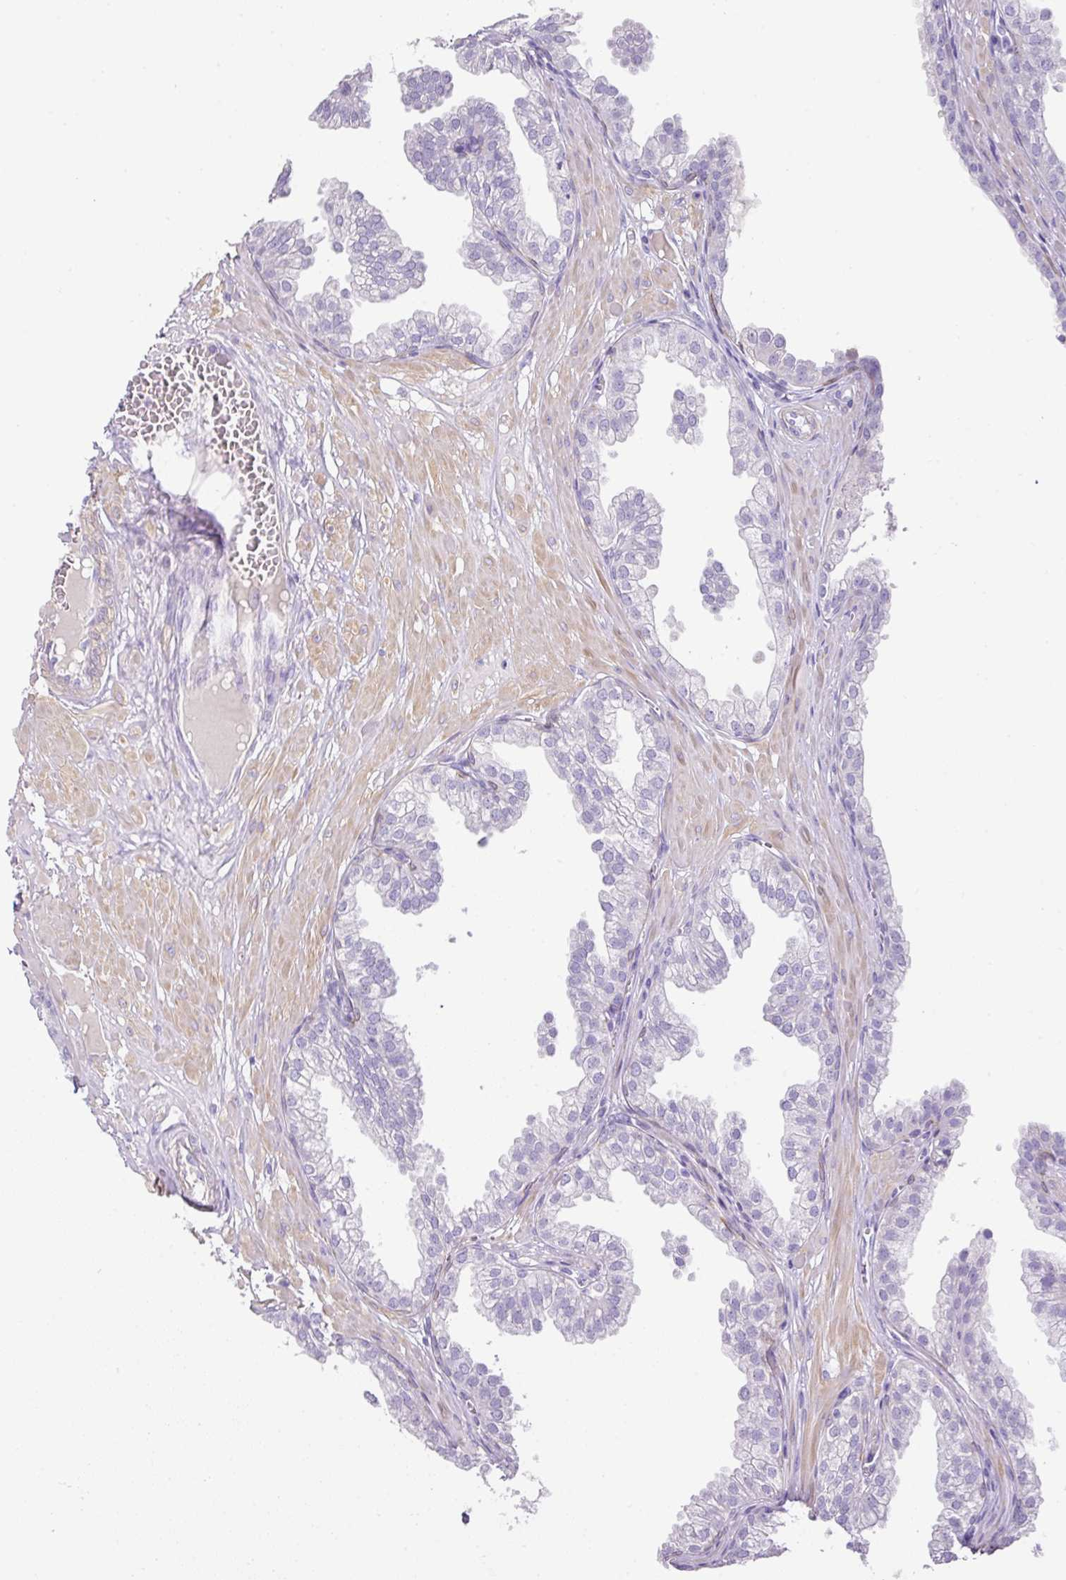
{"staining": {"intensity": "negative", "quantity": "none", "location": "none"}, "tissue": "prostate", "cell_type": "Glandular cells", "image_type": "normal", "snomed": [{"axis": "morphology", "description": "Normal tissue, NOS"}, {"axis": "topography", "description": "Prostate"}, {"axis": "topography", "description": "Peripheral nerve tissue"}], "caption": "IHC of benign human prostate displays no expression in glandular cells.", "gene": "TARM1", "patient": {"sex": "male", "age": 55}}